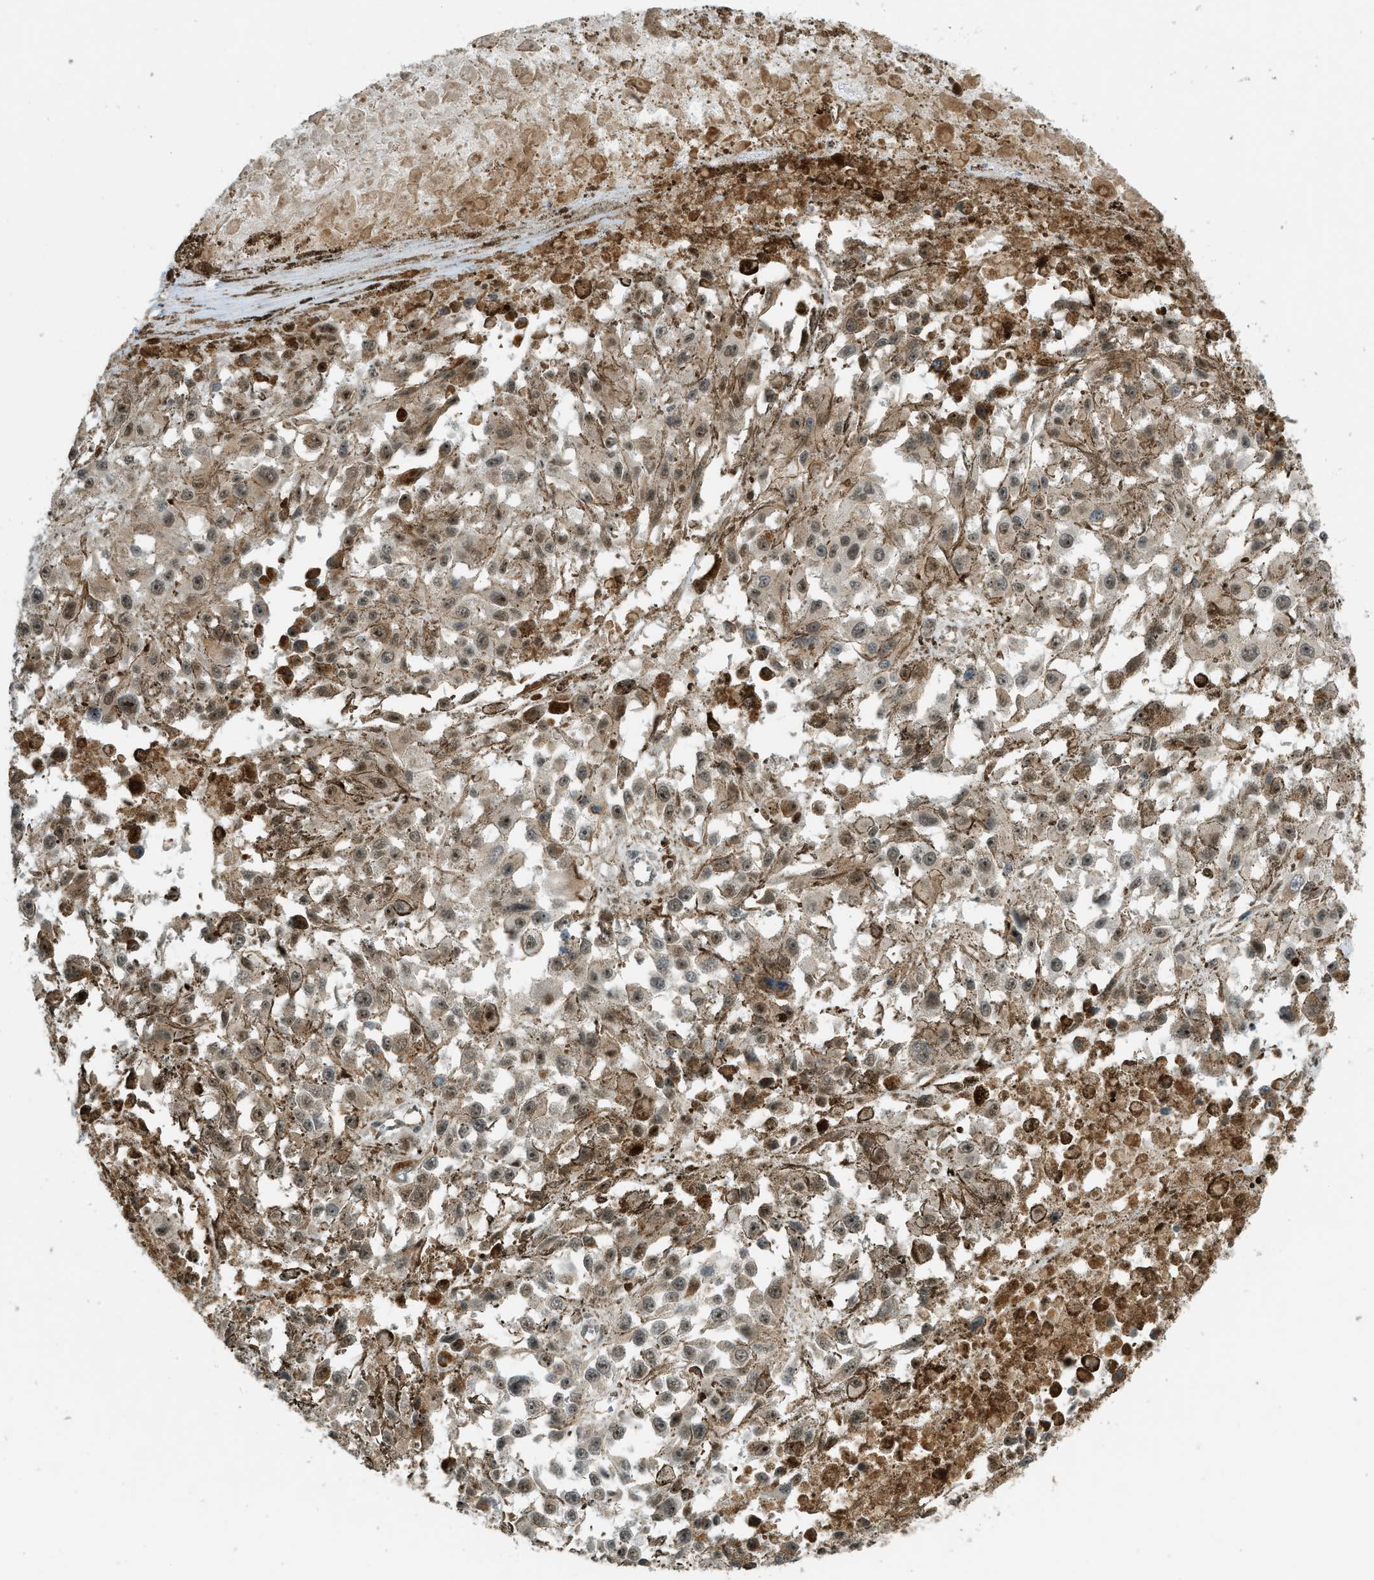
{"staining": {"intensity": "weak", "quantity": ">75%", "location": "cytoplasmic/membranous,nuclear"}, "tissue": "melanoma", "cell_type": "Tumor cells", "image_type": "cancer", "snomed": [{"axis": "morphology", "description": "Malignant melanoma, Metastatic site"}, {"axis": "topography", "description": "Lymph node"}], "caption": "Human melanoma stained with a protein marker exhibits weak staining in tumor cells.", "gene": "CCDC186", "patient": {"sex": "male", "age": 59}}